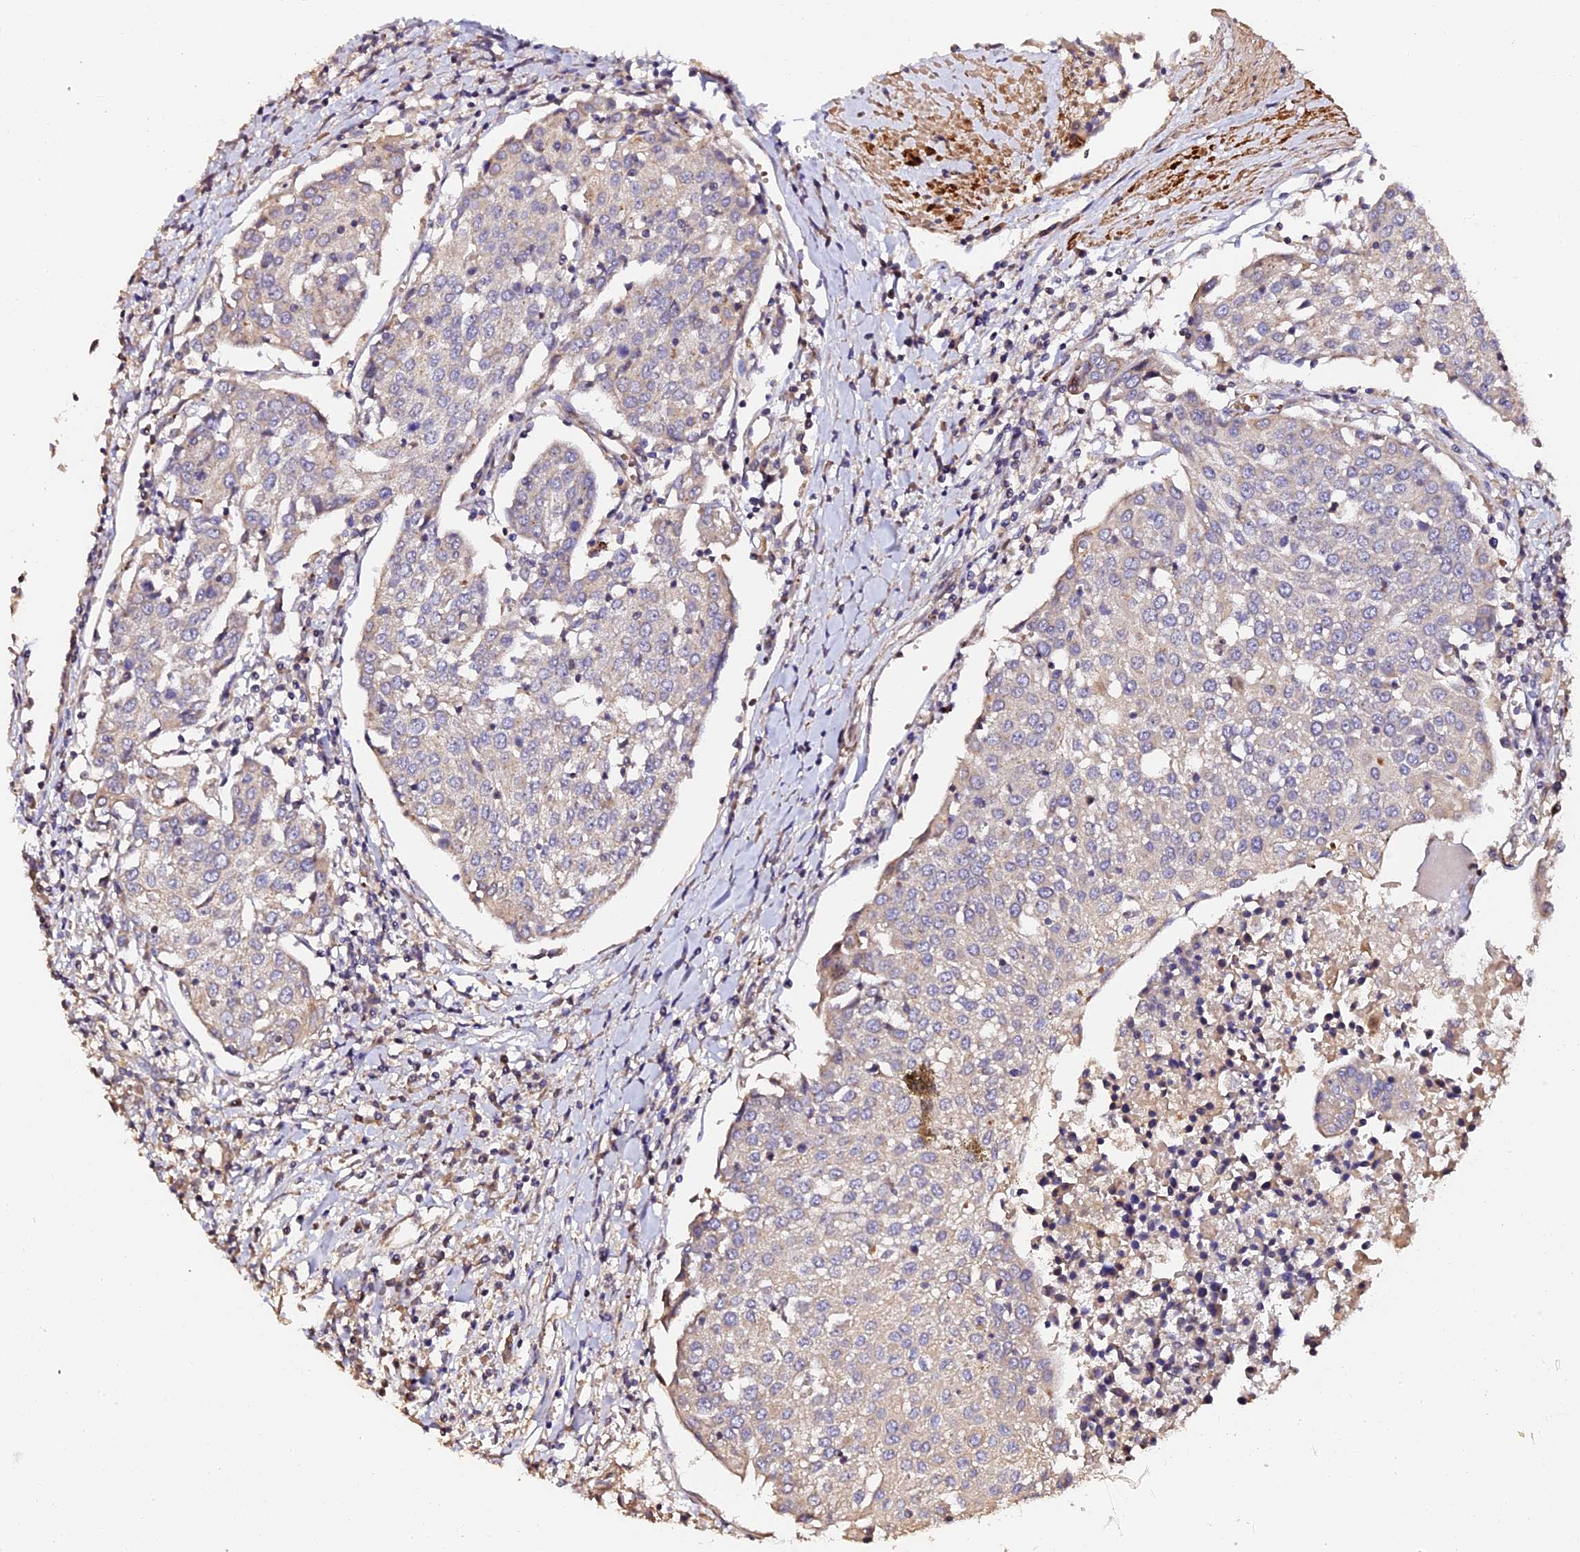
{"staining": {"intensity": "negative", "quantity": "none", "location": "none"}, "tissue": "urothelial cancer", "cell_type": "Tumor cells", "image_type": "cancer", "snomed": [{"axis": "morphology", "description": "Urothelial carcinoma, High grade"}, {"axis": "topography", "description": "Urinary bladder"}], "caption": "Immunohistochemistry of urothelial carcinoma (high-grade) shows no positivity in tumor cells.", "gene": "TDO2", "patient": {"sex": "female", "age": 85}}